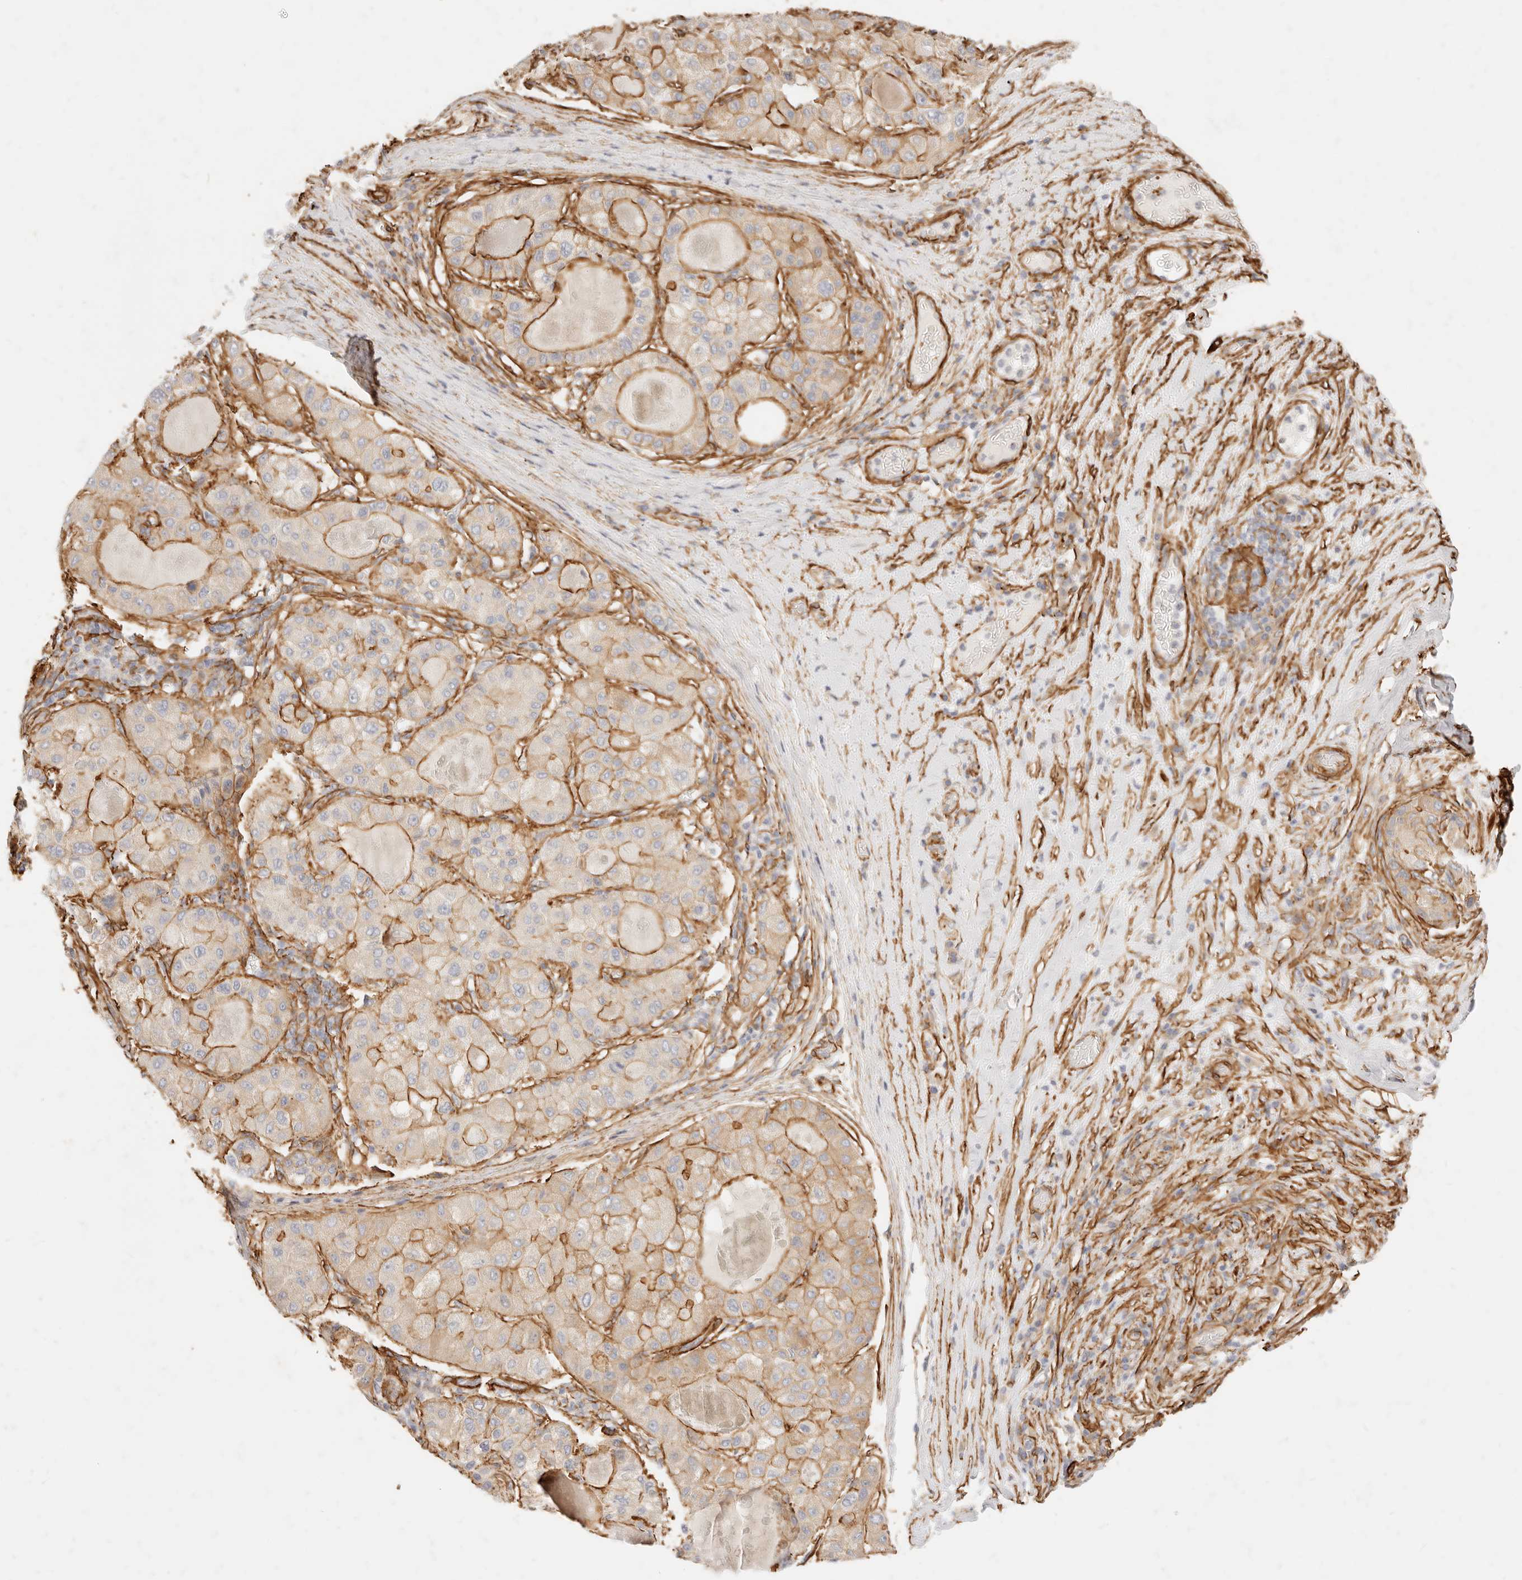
{"staining": {"intensity": "moderate", "quantity": "25%-75%", "location": "cytoplasmic/membranous"}, "tissue": "liver cancer", "cell_type": "Tumor cells", "image_type": "cancer", "snomed": [{"axis": "morphology", "description": "Carcinoma, Hepatocellular, NOS"}, {"axis": "topography", "description": "Liver"}], "caption": "Liver hepatocellular carcinoma stained with a protein marker shows moderate staining in tumor cells.", "gene": "TMTC2", "patient": {"sex": "male", "age": 80}}